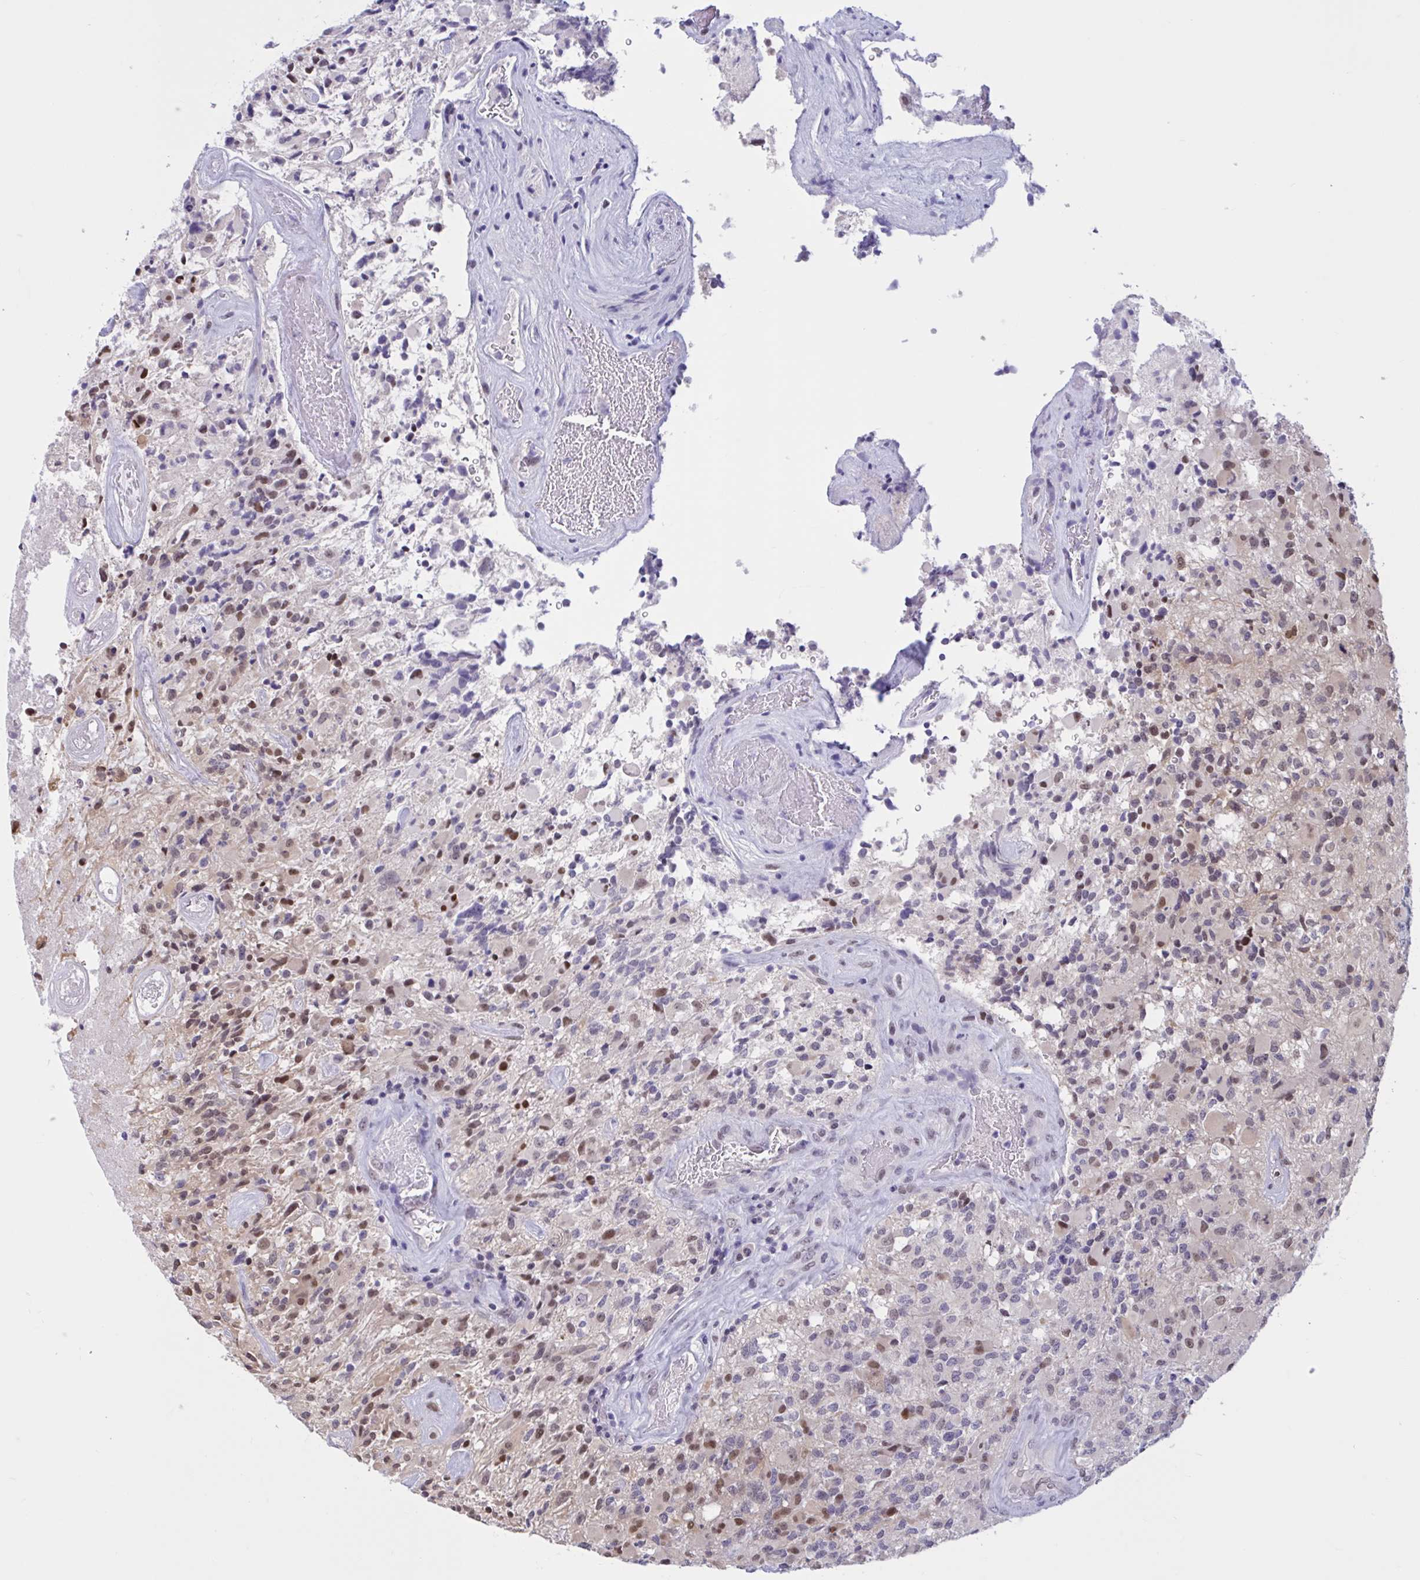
{"staining": {"intensity": "moderate", "quantity": "<25%", "location": "nuclear"}, "tissue": "glioma", "cell_type": "Tumor cells", "image_type": "cancer", "snomed": [{"axis": "morphology", "description": "Glioma, malignant, High grade"}, {"axis": "topography", "description": "Brain"}], "caption": "A micrograph of glioma stained for a protein exhibits moderate nuclear brown staining in tumor cells. Nuclei are stained in blue.", "gene": "RBL1", "patient": {"sex": "female", "age": 65}}